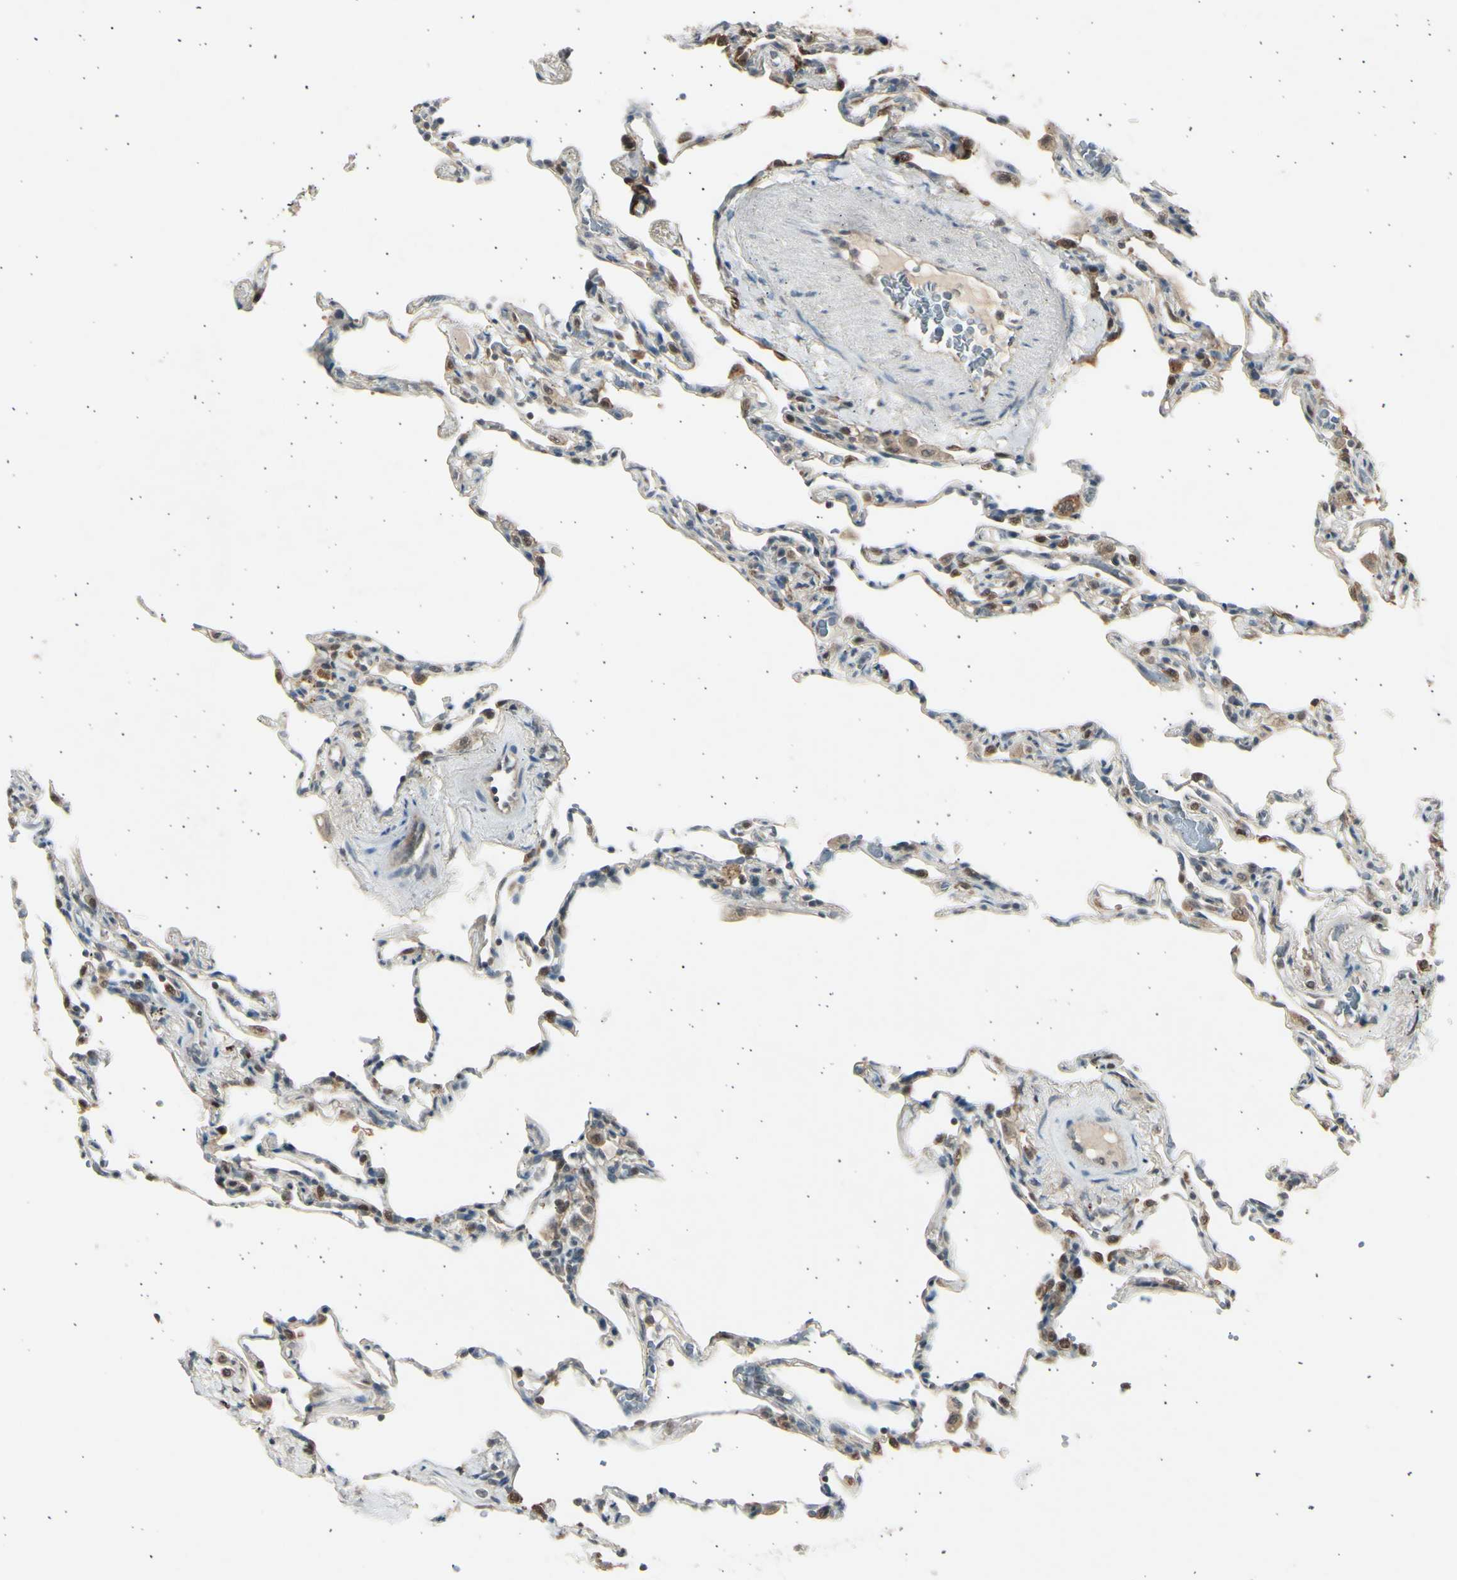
{"staining": {"intensity": "moderate", "quantity": "<25%", "location": "nuclear"}, "tissue": "lung", "cell_type": "Alveolar cells", "image_type": "normal", "snomed": [{"axis": "morphology", "description": "Normal tissue, NOS"}, {"axis": "topography", "description": "Lung"}], "caption": "A micrograph showing moderate nuclear positivity in about <25% of alveolar cells in benign lung, as visualized by brown immunohistochemical staining.", "gene": "PSMD5", "patient": {"sex": "male", "age": 59}}